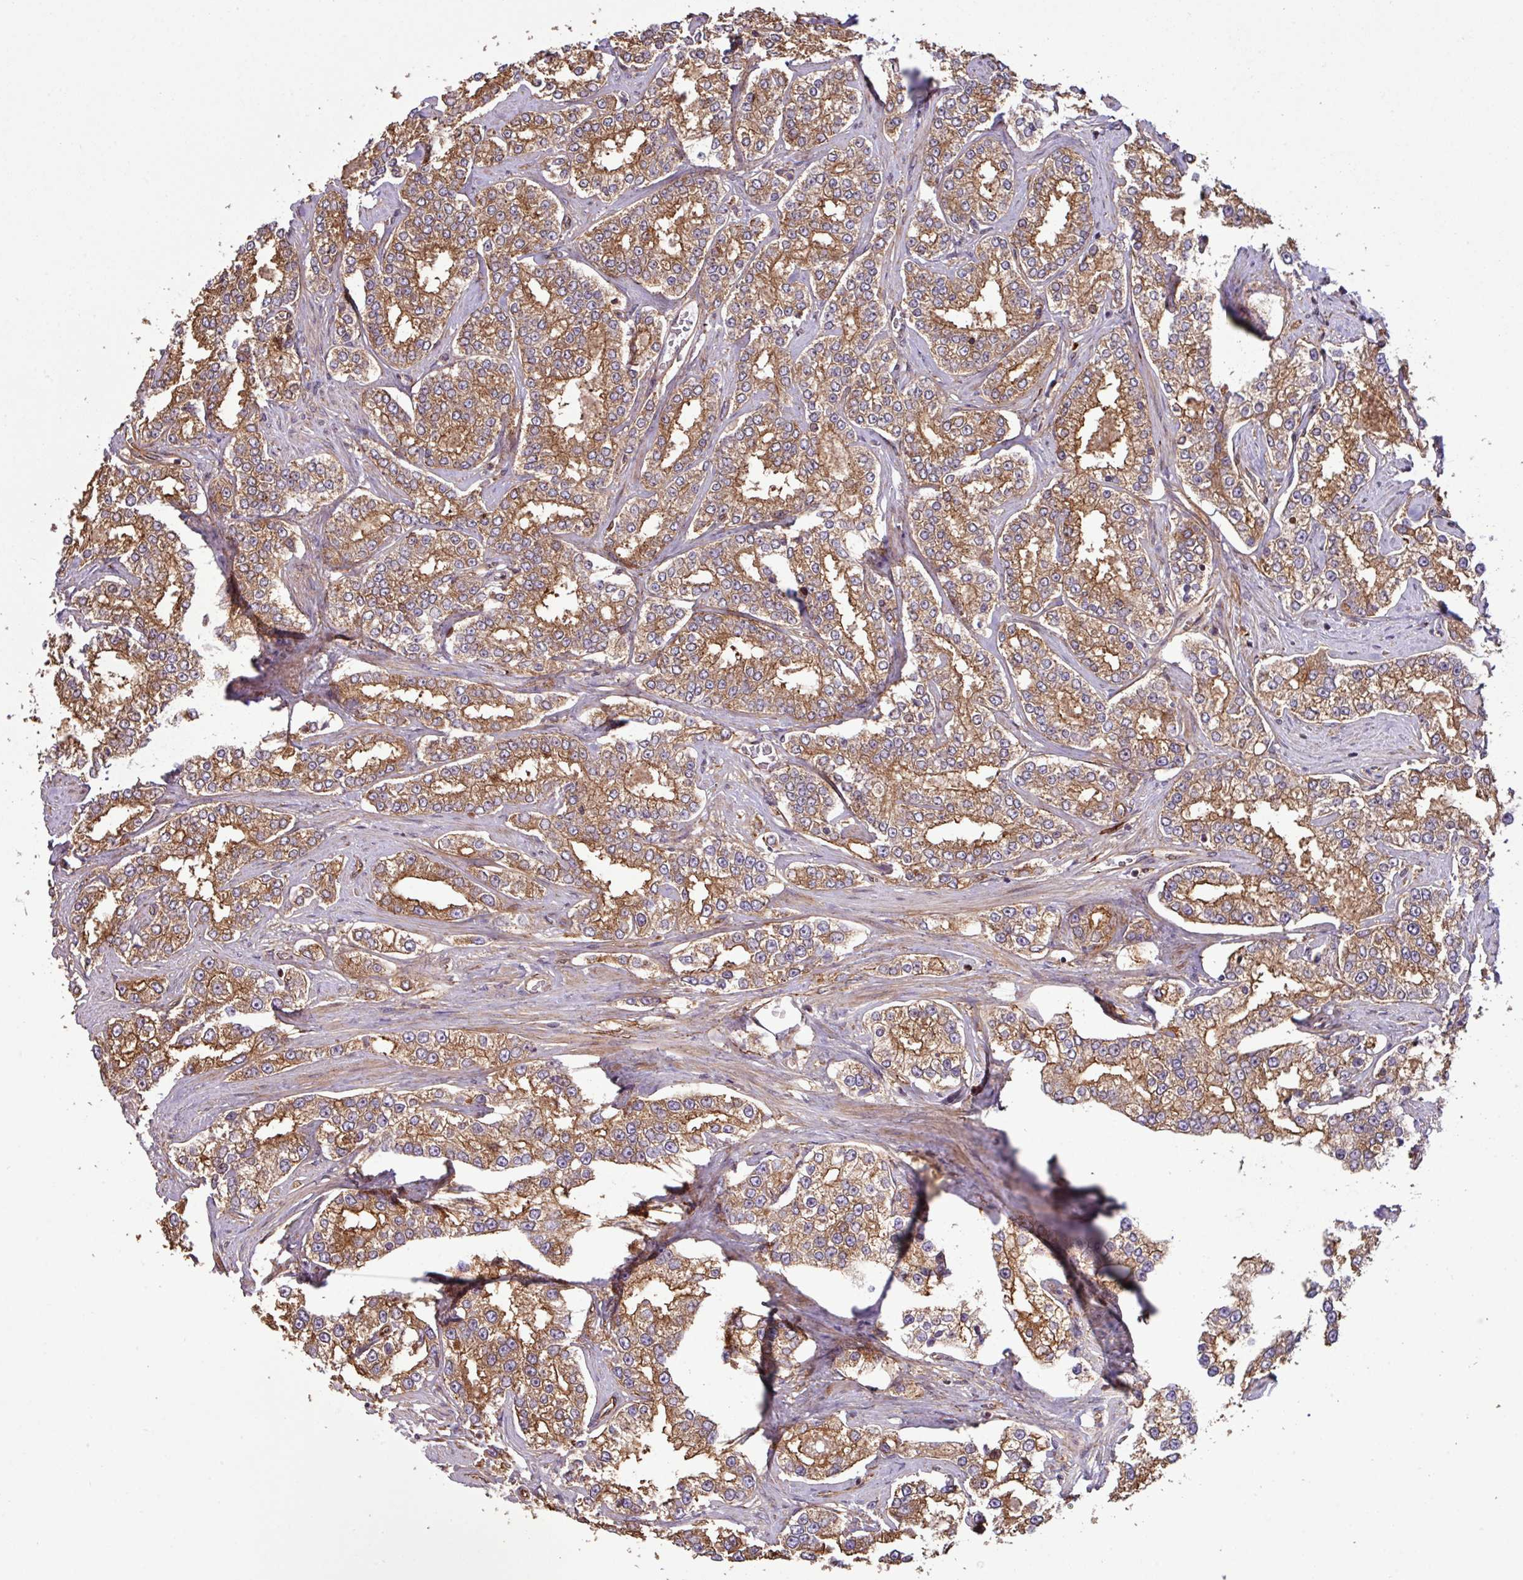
{"staining": {"intensity": "moderate", "quantity": ">75%", "location": "cytoplasmic/membranous"}, "tissue": "prostate cancer", "cell_type": "Tumor cells", "image_type": "cancer", "snomed": [{"axis": "morphology", "description": "Normal tissue, NOS"}, {"axis": "morphology", "description": "Adenocarcinoma, High grade"}, {"axis": "topography", "description": "Prostate"}], "caption": "Immunohistochemical staining of prostate adenocarcinoma (high-grade) shows medium levels of moderate cytoplasmic/membranous protein expression in about >75% of tumor cells.", "gene": "ZNF300", "patient": {"sex": "male", "age": 83}}